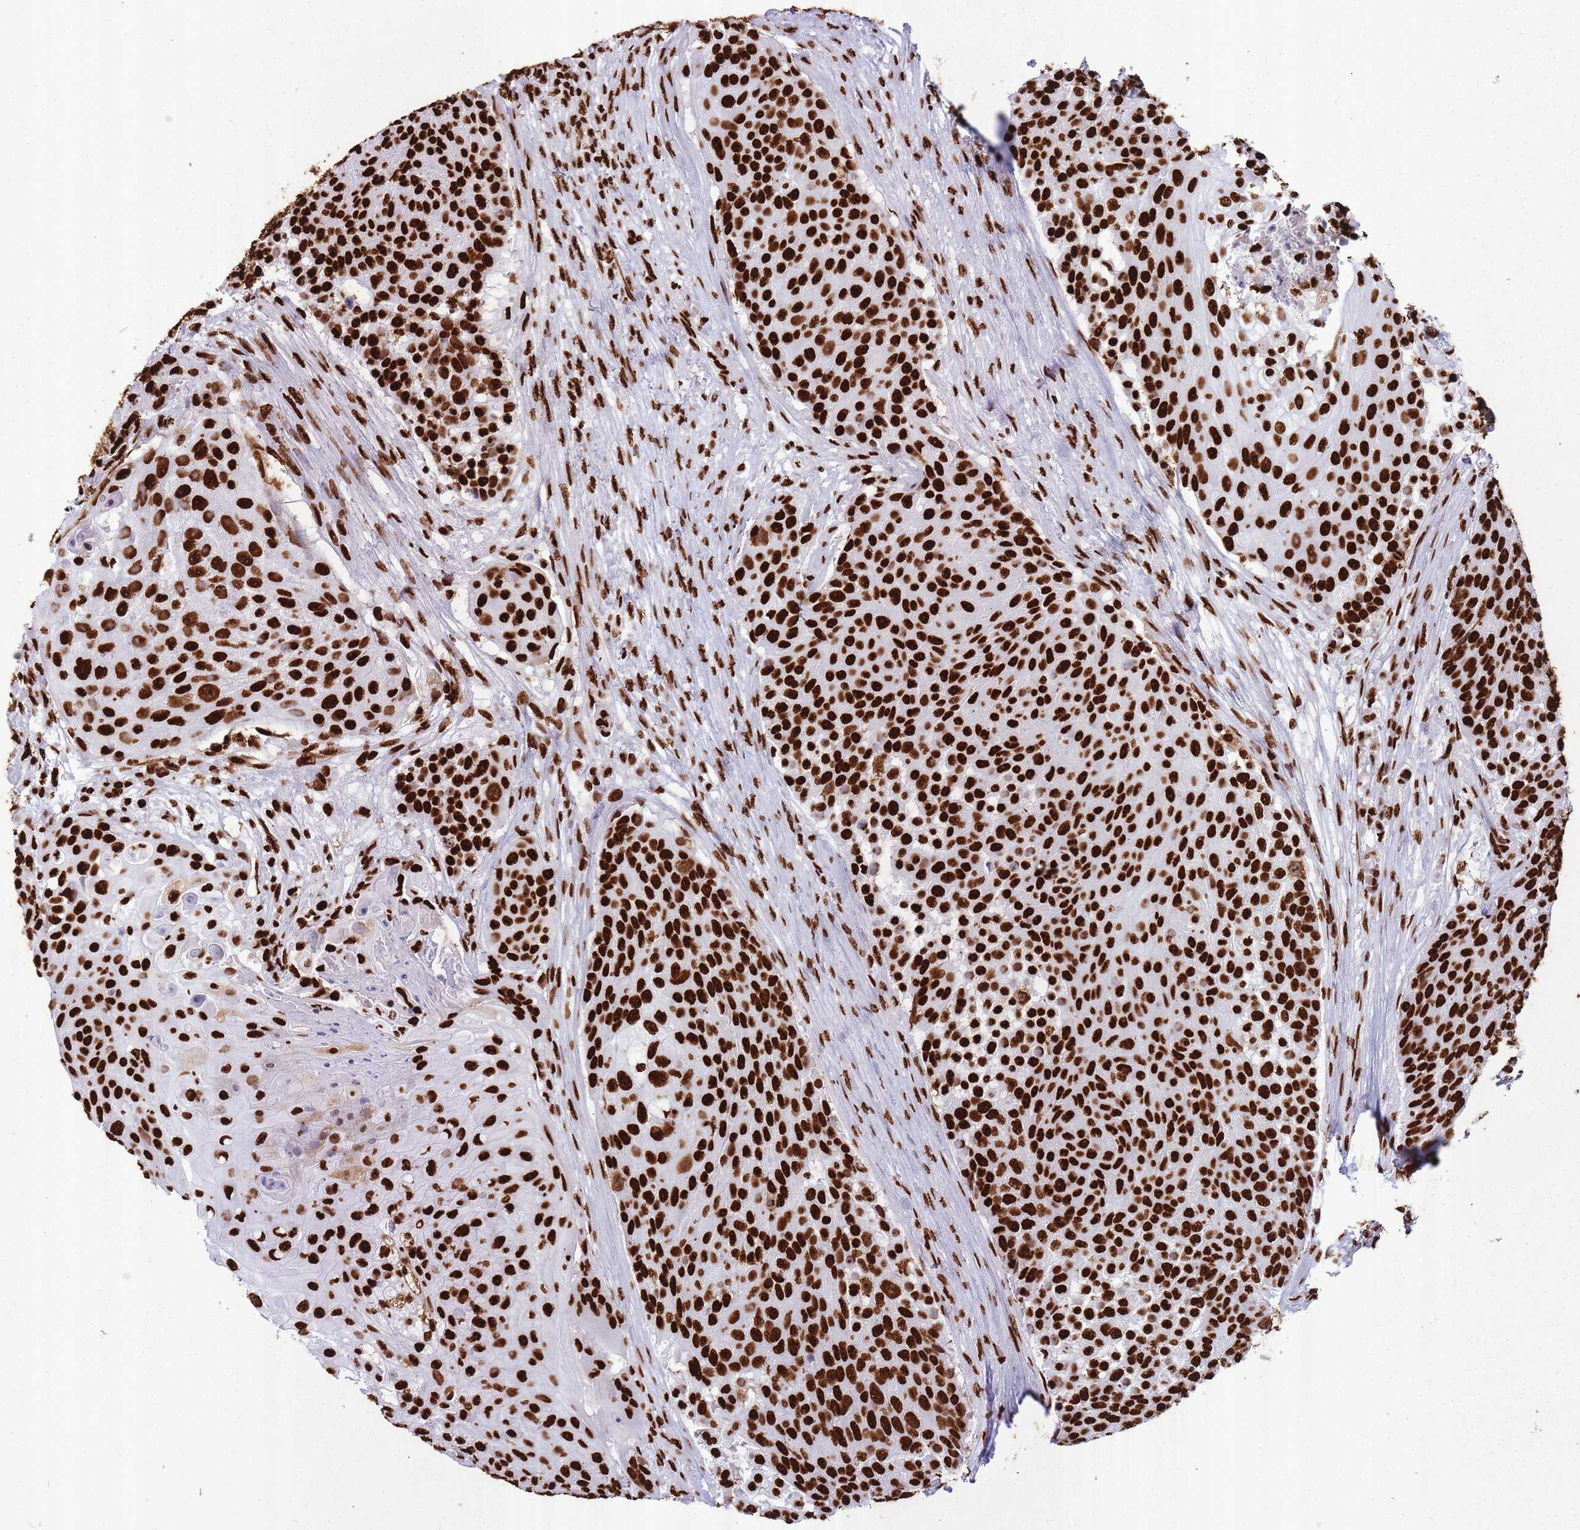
{"staining": {"intensity": "strong", "quantity": ">75%", "location": "nuclear"}, "tissue": "urothelial cancer", "cell_type": "Tumor cells", "image_type": "cancer", "snomed": [{"axis": "morphology", "description": "Urothelial carcinoma, High grade"}, {"axis": "topography", "description": "Urinary bladder"}], "caption": "A high-resolution histopathology image shows IHC staining of urothelial cancer, which displays strong nuclear expression in about >75% of tumor cells.", "gene": "HNRNPUL1", "patient": {"sex": "female", "age": 63}}